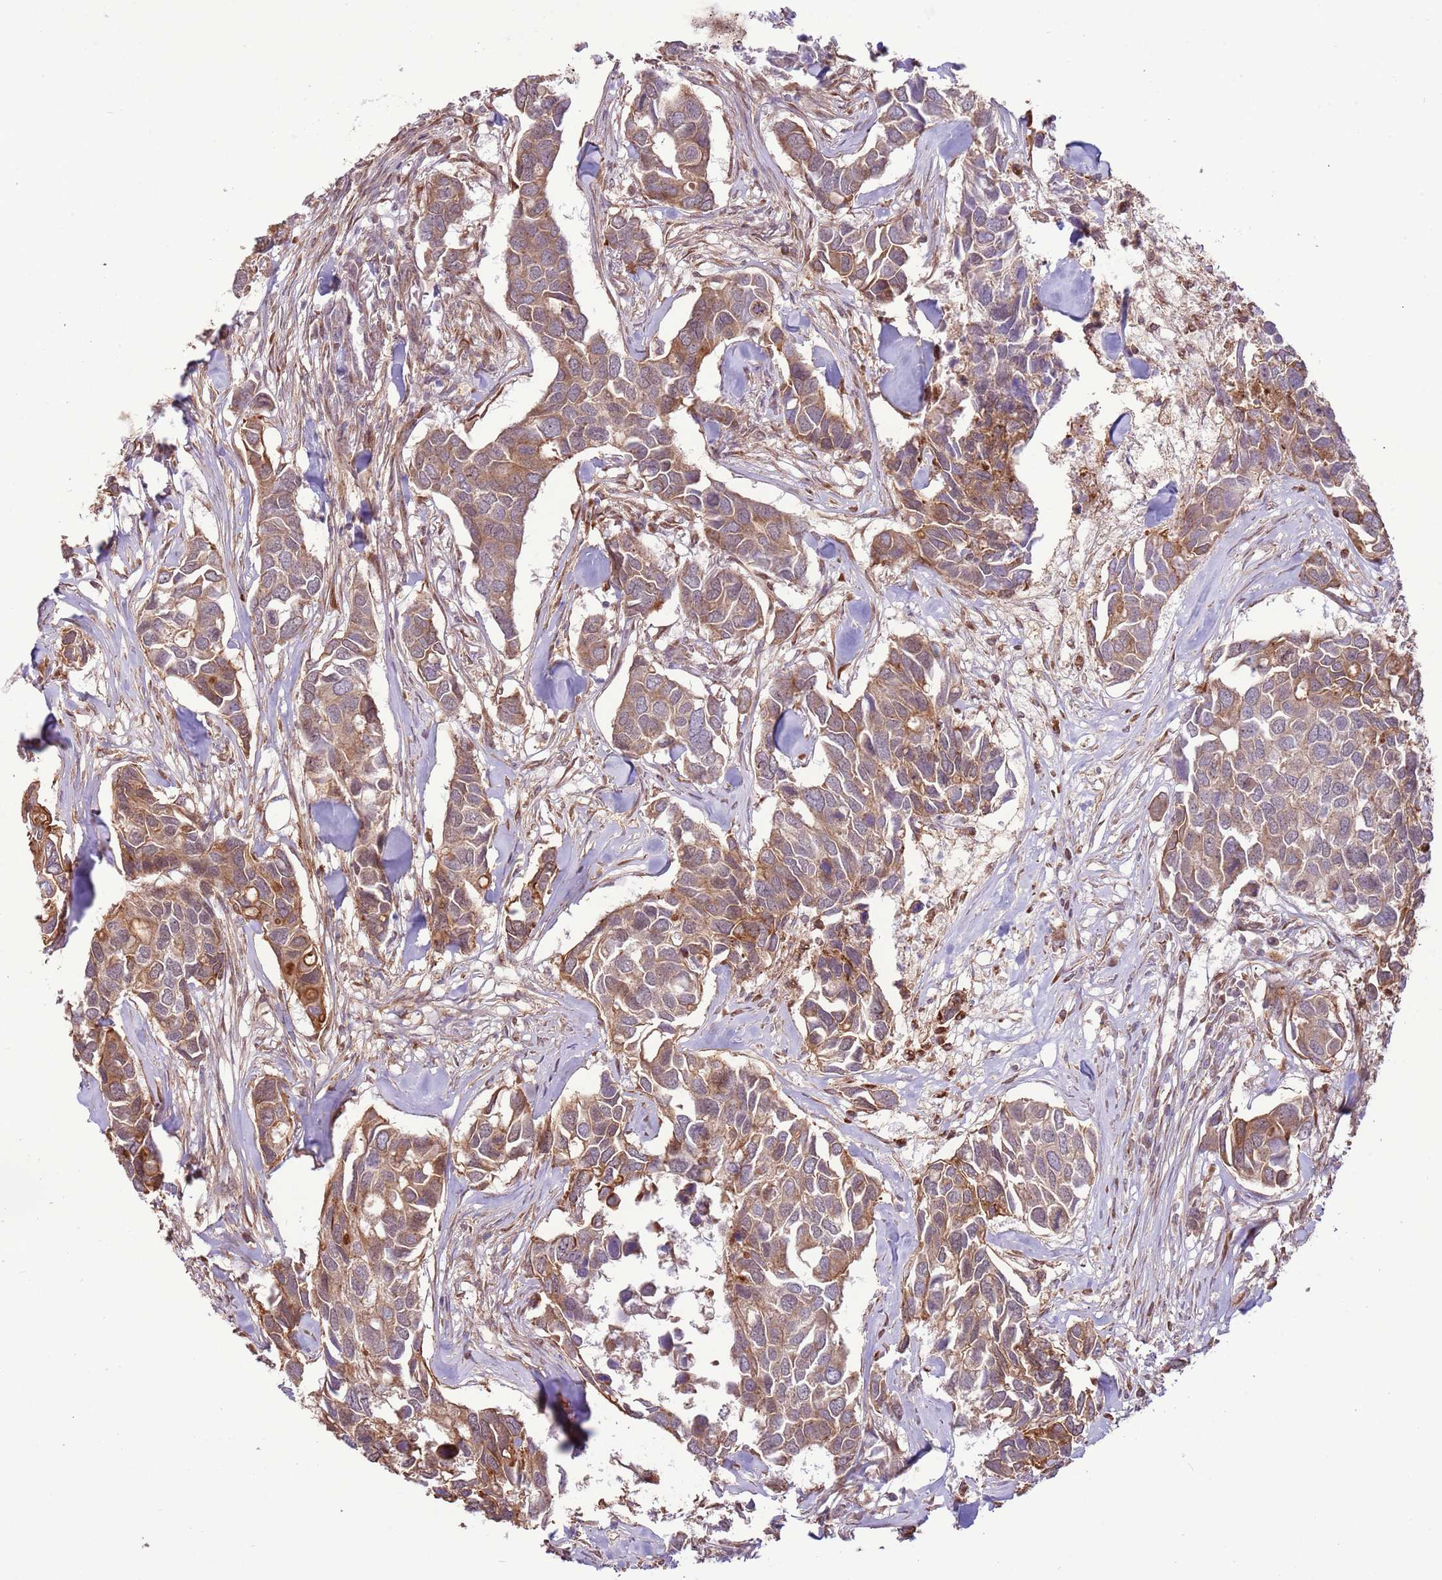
{"staining": {"intensity": "moderate", "quantity": ">75%", "location": "cytoplasmic/membranous"}, "tissue": "breast cancer", "cell_type": "Tumor cells", "image_type": "cancer", "snomed": [{"axis": "morphology", "description": "Duct carcinoma"}, {"axis": "topography", "description": "Breast"}], "caption": "Brown immunohistochemical staining in breast cancer (invasive ductal carcinoma) displays moderate cytoplasmic/membranous staining in approximately >75% of tumor cells.", "gene": "DCAF4", "patient": {"sex": "female", "age": 83}}